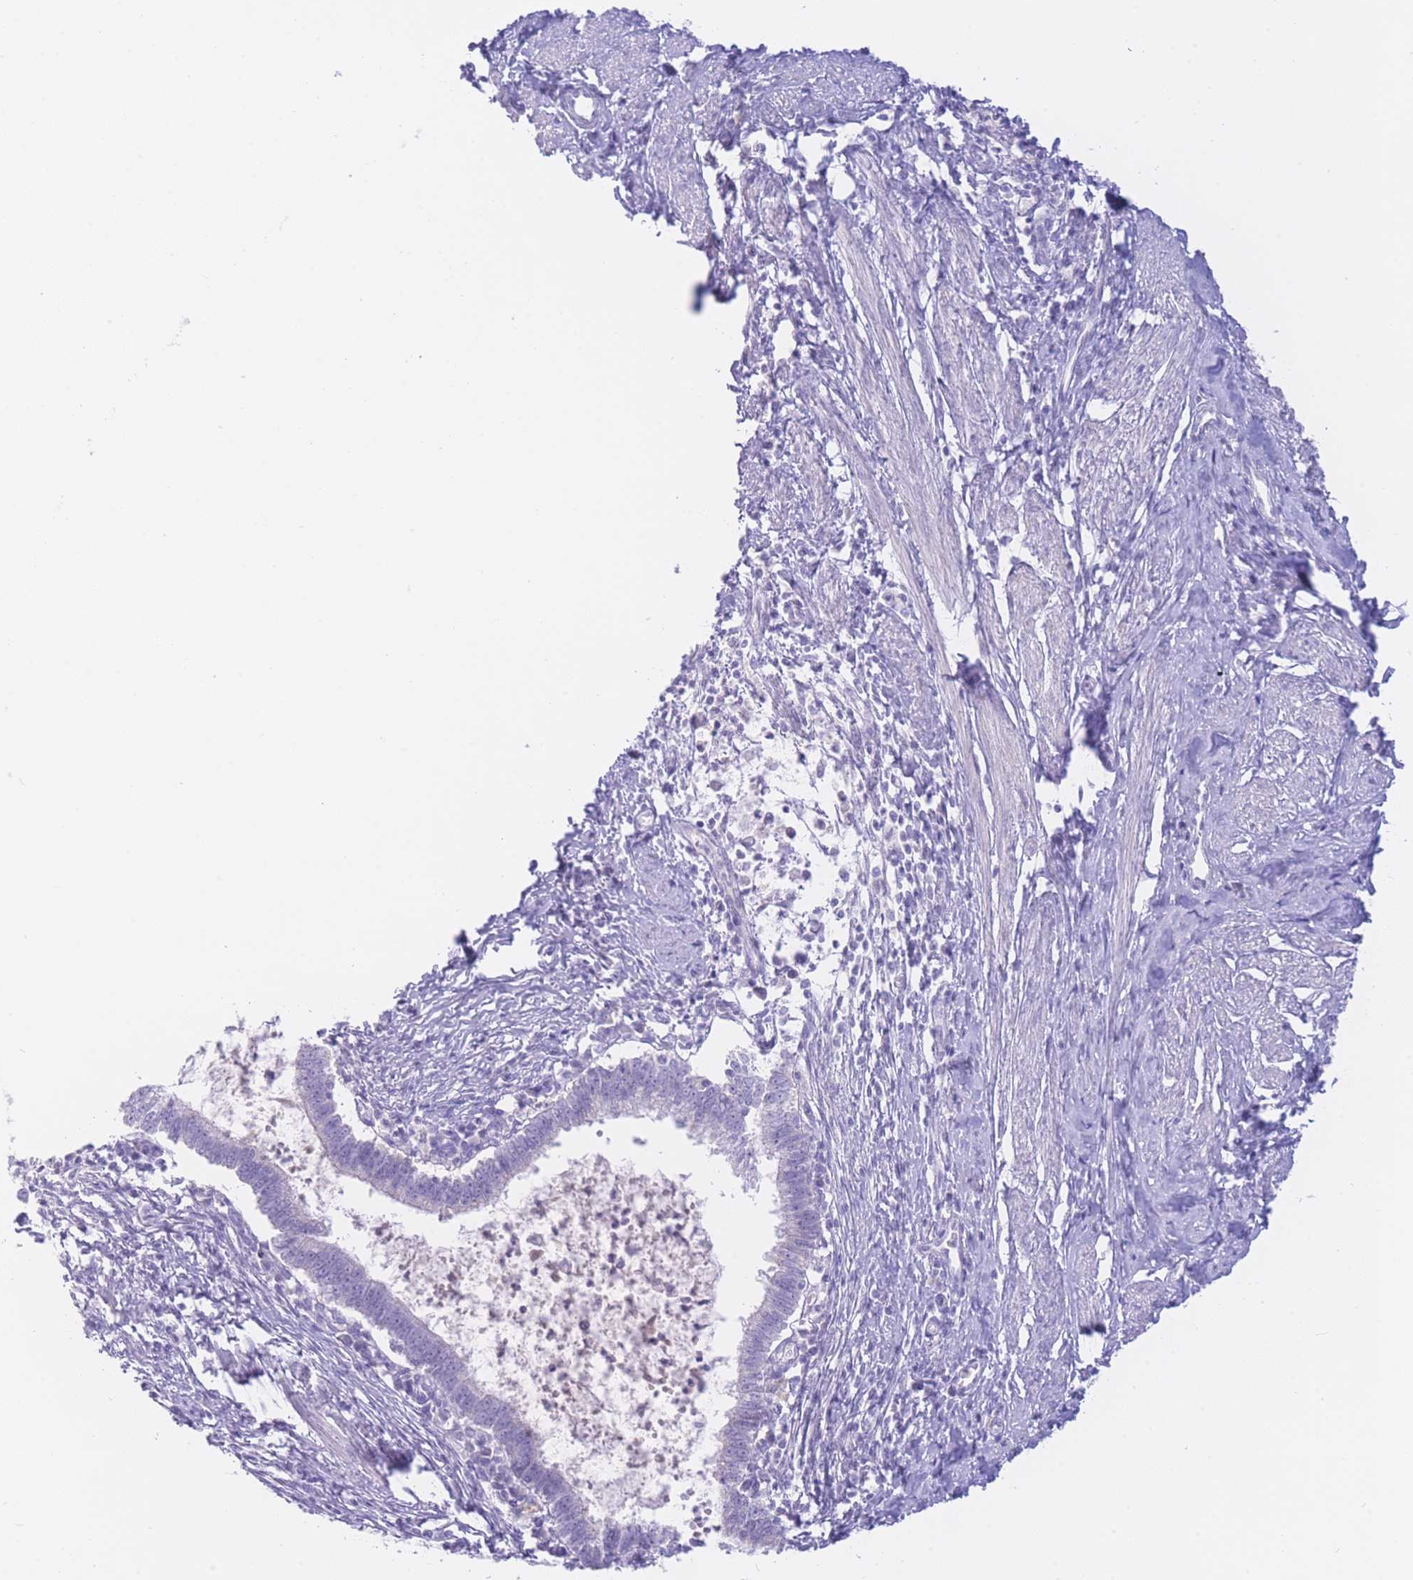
{"staining": {"intensity": "negative", "quantity": "none", "location": "none"}, "tissue": "cervical cancer", "cell_type": "Tumor cells", "image_type": "cancer", "snomed": [{"axis": "morphology", "description": "Adenocarcinoma, NOS"}, {"axis": "topography", "description": "Cervix"}], "caption": "This is an IHC histopathology image of human cervical cancer (adenocarcinoma). There is no staining in tumor cells.", "gene": "ZNF212", "patient": {"sex": "female", "age": 36}}